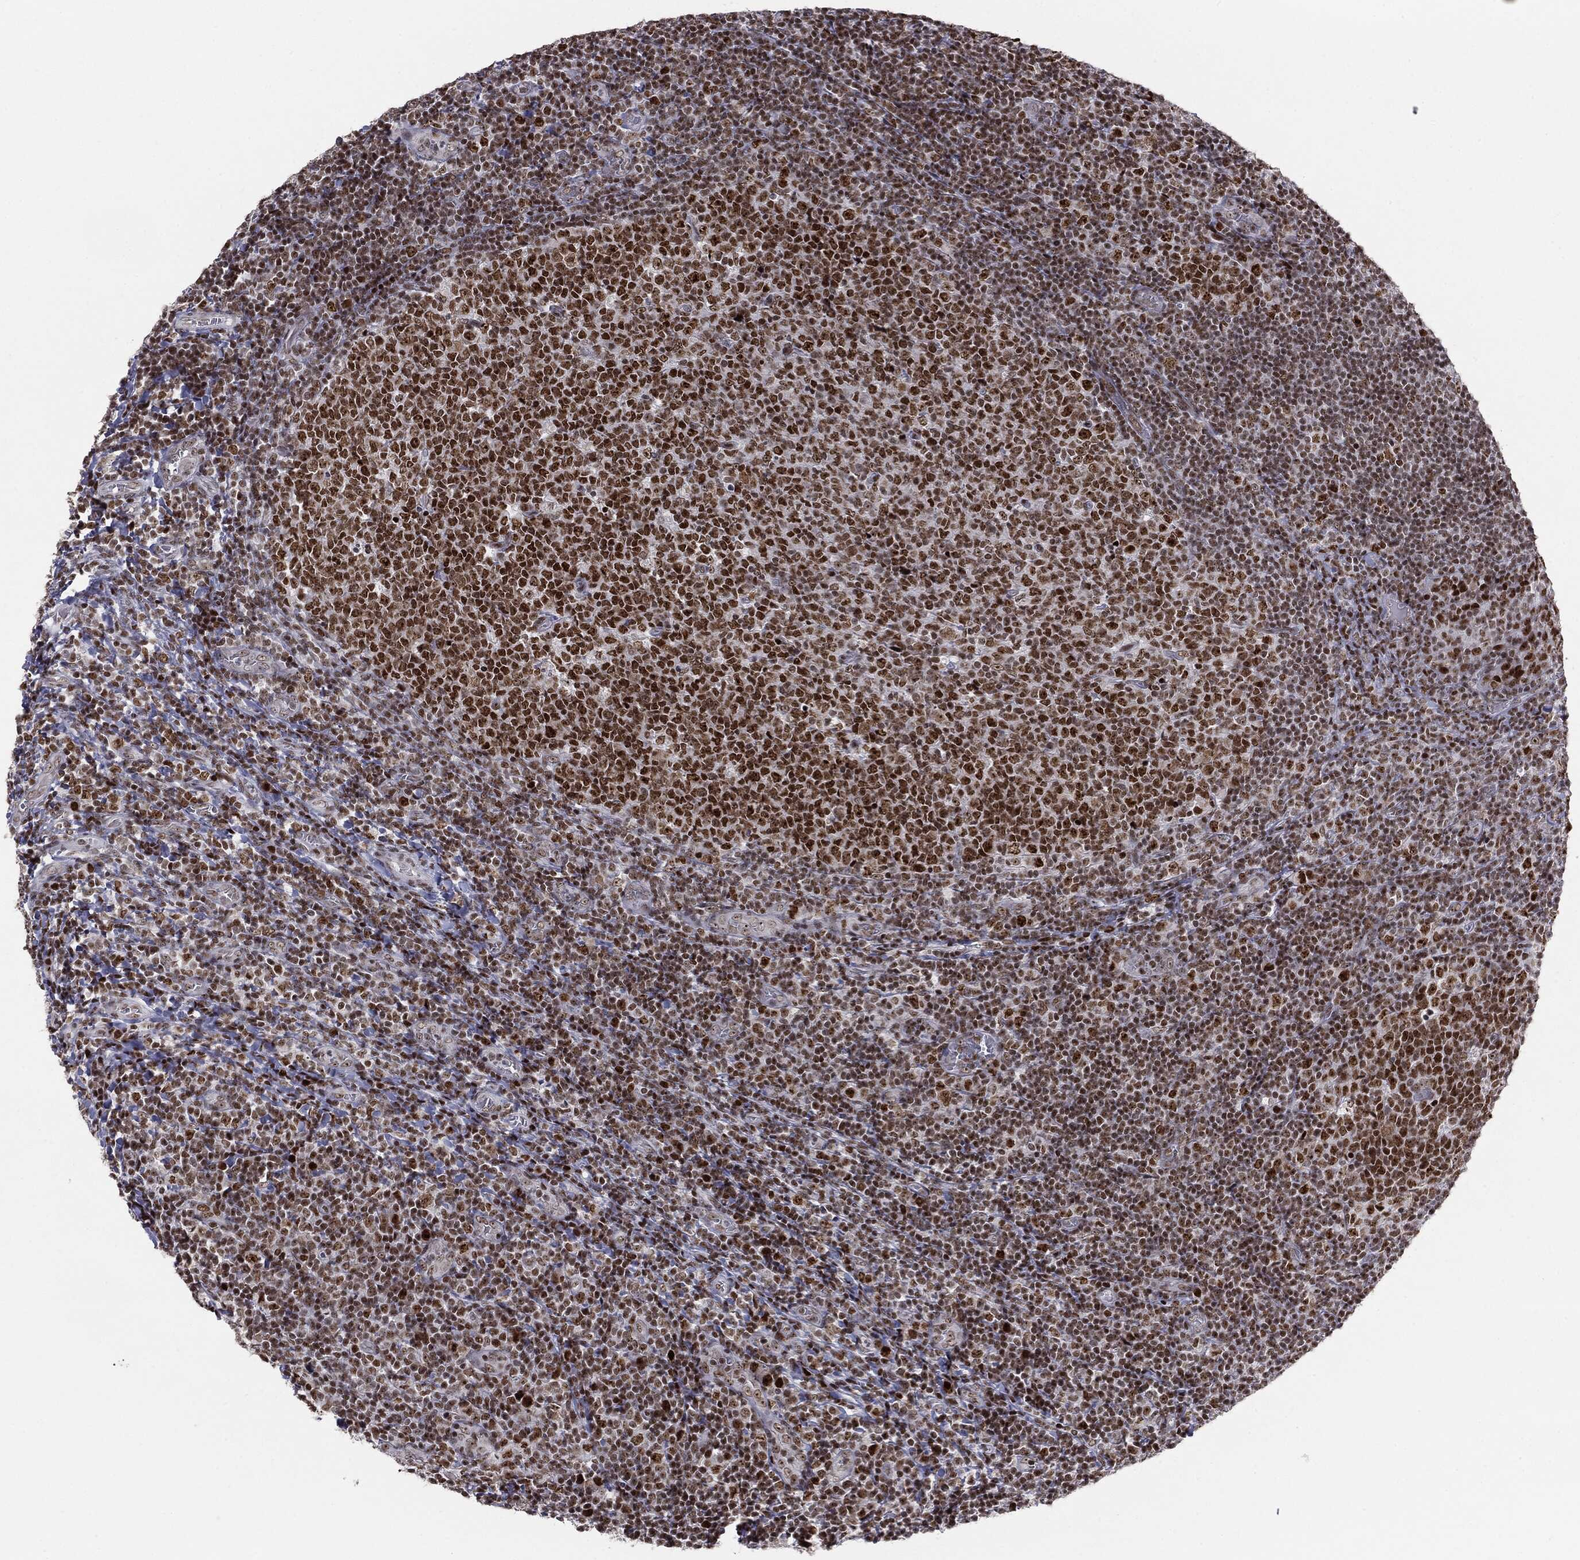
{"staining": {"intensity": "strong", "quantity": ">75%", "location": "nuclear"}, "tissue": "tonsil", "cell_type": "Germinal center cells", "image_type": "normal", "snomed": [{"axis": "morphology", "description": "Normal tissue, NOS"}, {"axis": "topography", "description": "Tonsil"}], "caption": "The image displays immunohistochemical staining of unremarkable tonsil. There is strong nuclear positivity is identified in about >75% of germinal center cells.", "gene": "MDC1", "patient": {"sex": "female", "age": 5}}